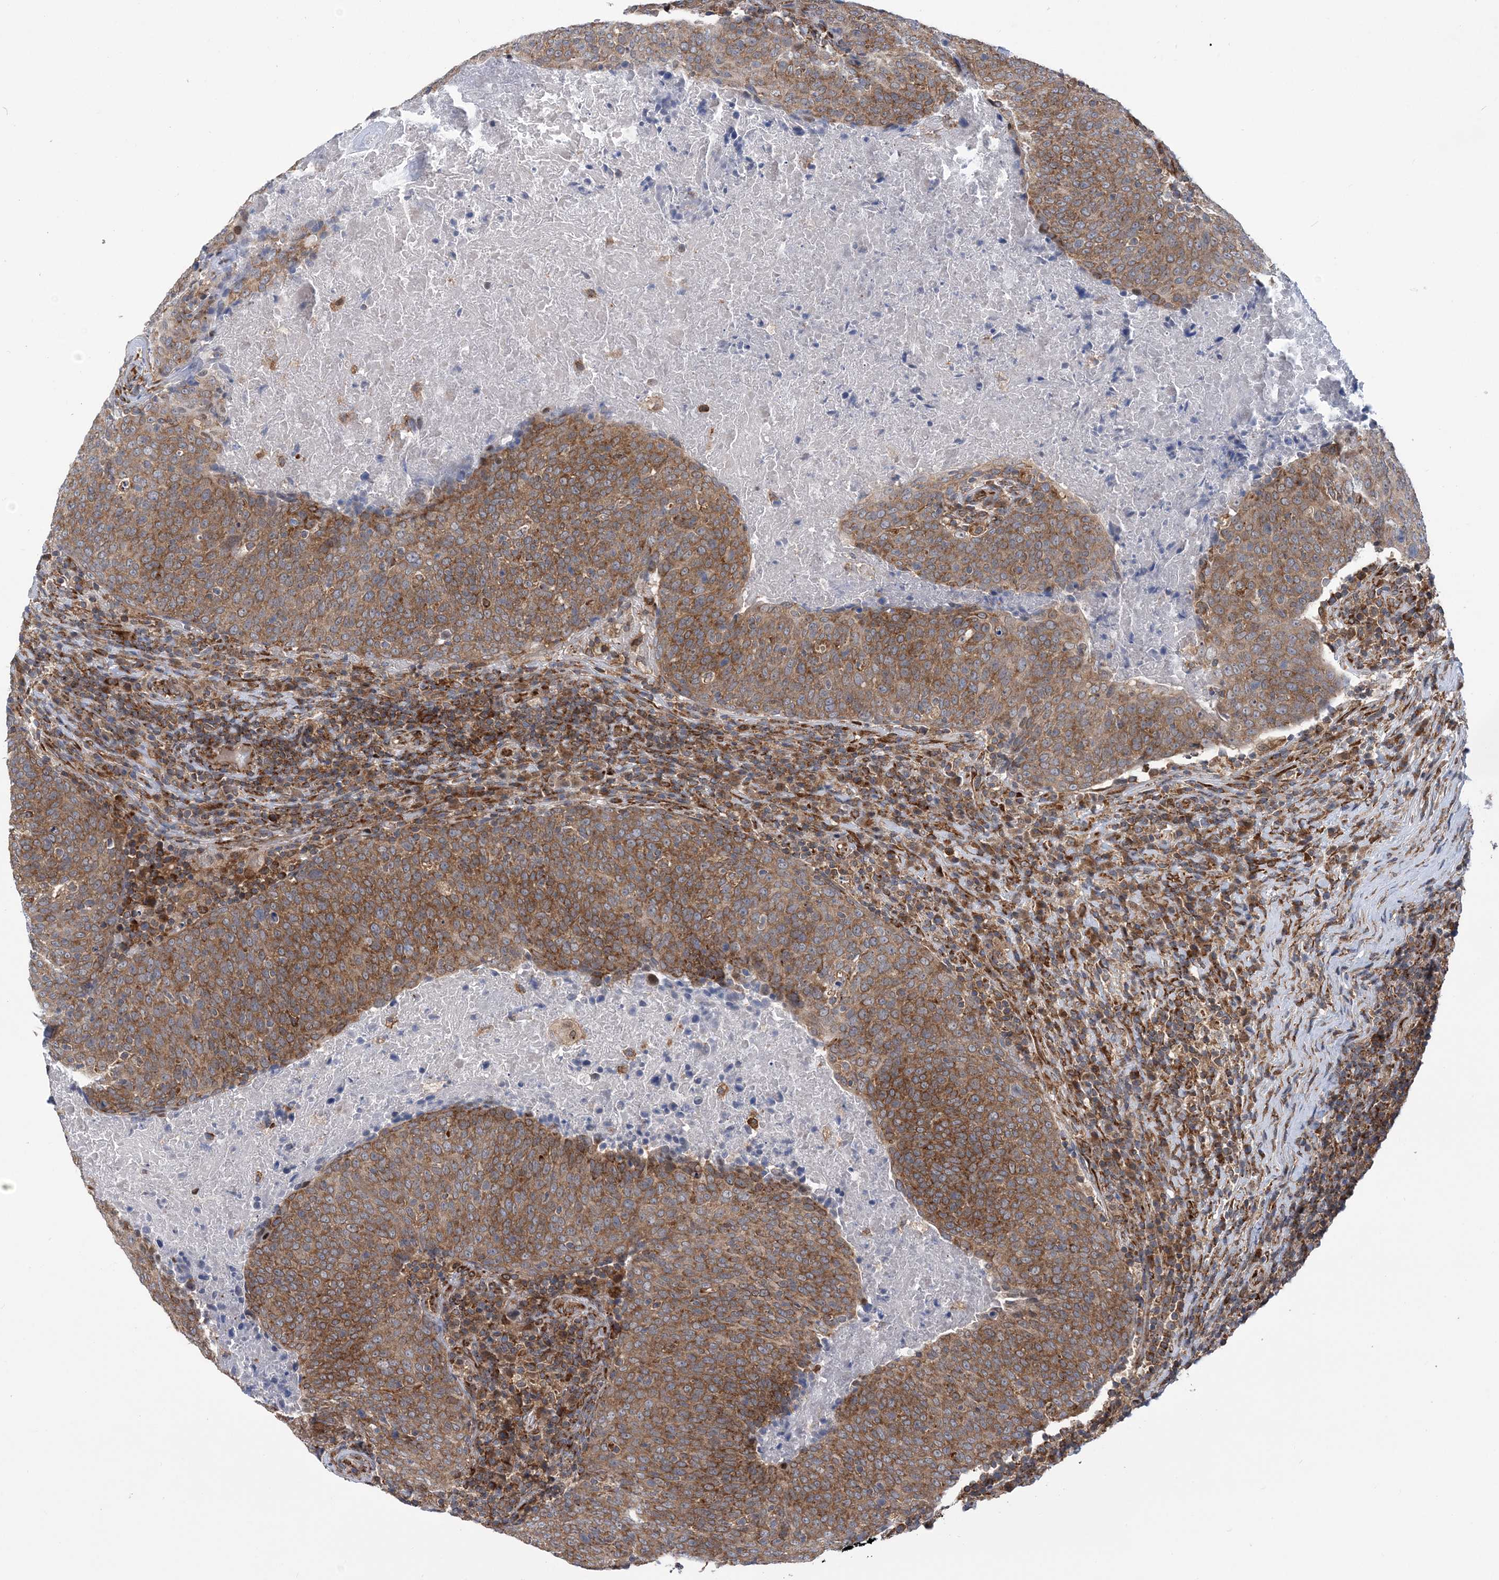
{"staining": {"intensity": "moderate", "quantity": ">75%", "location": "cytoplasmic/membranous"}, "tissue": "head and neck cancer", "cell_type": "Tumor cells", "image_type": "cancer", "snomed": [{"axis": "morphology", "description": "Squamous cell carcinoma, NOS"}, {"axis": "morphology", "description": "Squamous cell carcinoma, metastatic, NOS"}, {"axis": "topography", "description": "Lymph node"}, {"axis": "topography", "description": "Head-Neck"}], "caption": "Head and neck cancer (metastatic squamous cell carcinoma) stained with immunohistochemistry reveals moderate cytoplasmic/membranous positivity in approximately >75% of tumor cells. (brown staining indicates protein expression, while blue staining denotes nuclei).", "gene": "PHF1", "patient": {"sex": "male", "age": 62}}